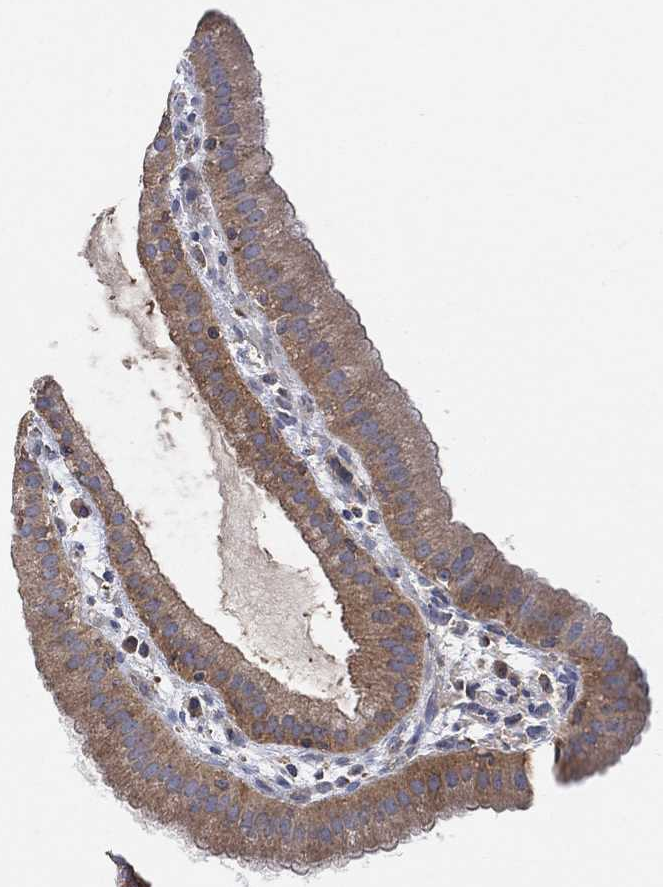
{"staining": {"intensity": "moderate", "quantity": ">75%", "location": "cytoplasmic/membranous"}, "tissue": "gallbladder", "cell_type": "Glandular cells", "image_type": "normal", "snomed": [{"axis": "morphology", "description": "Normal tissue, NOS"}, {"axis": "topography", "description": "Gallbladder"}], "caption": "High-power microscopy captured an immunohistochemistry photomicrograph of normal gallbladder, revealing moderate cytoplasmic/membranous positivity in approximately >75% of glandular cells.", "gene": "BLOC1S3", "patient": {"sex": "male", "age": 67}}